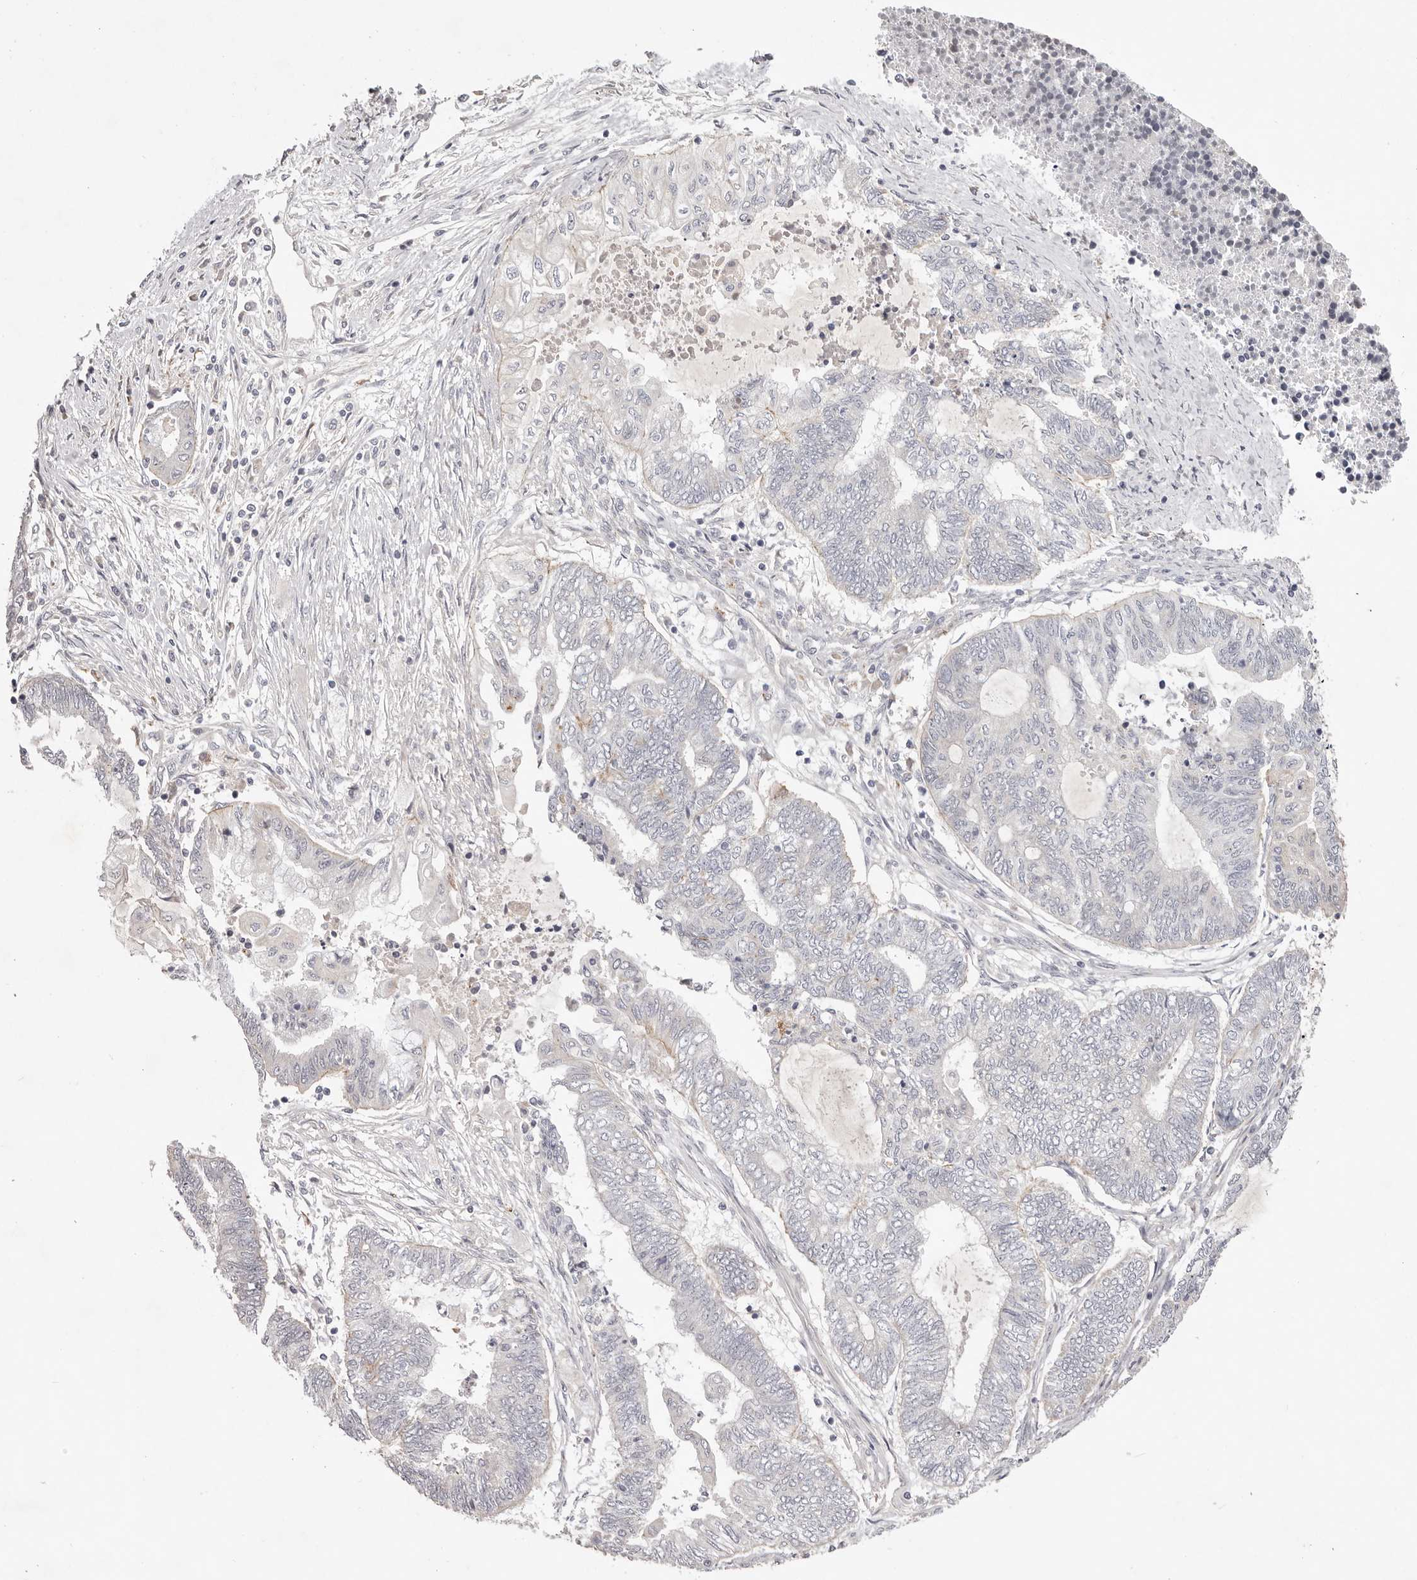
{"staining": {"intensity": "negative", "quantity": "none", "location": "none"}, "tissue": "endometrial cancer", "cell_type": "Tumor cells", "image_type": "cancer", "snomed": [{"axis": "morphology", "description": "Adenocarcinoma, NOS"}, {"axis": "topography", "description": "Uterus"}, {"axis": "topography", "description": "Endometrium"}], "caption": "DAB (3,3'-diaminobenzidine) immunohistochemical staining of human endometrial adenocarcinoma exhibits no significant positivity in tumor cells.", "gene": "GARNL3", "patient": {"sex": "female", "age": 70}}